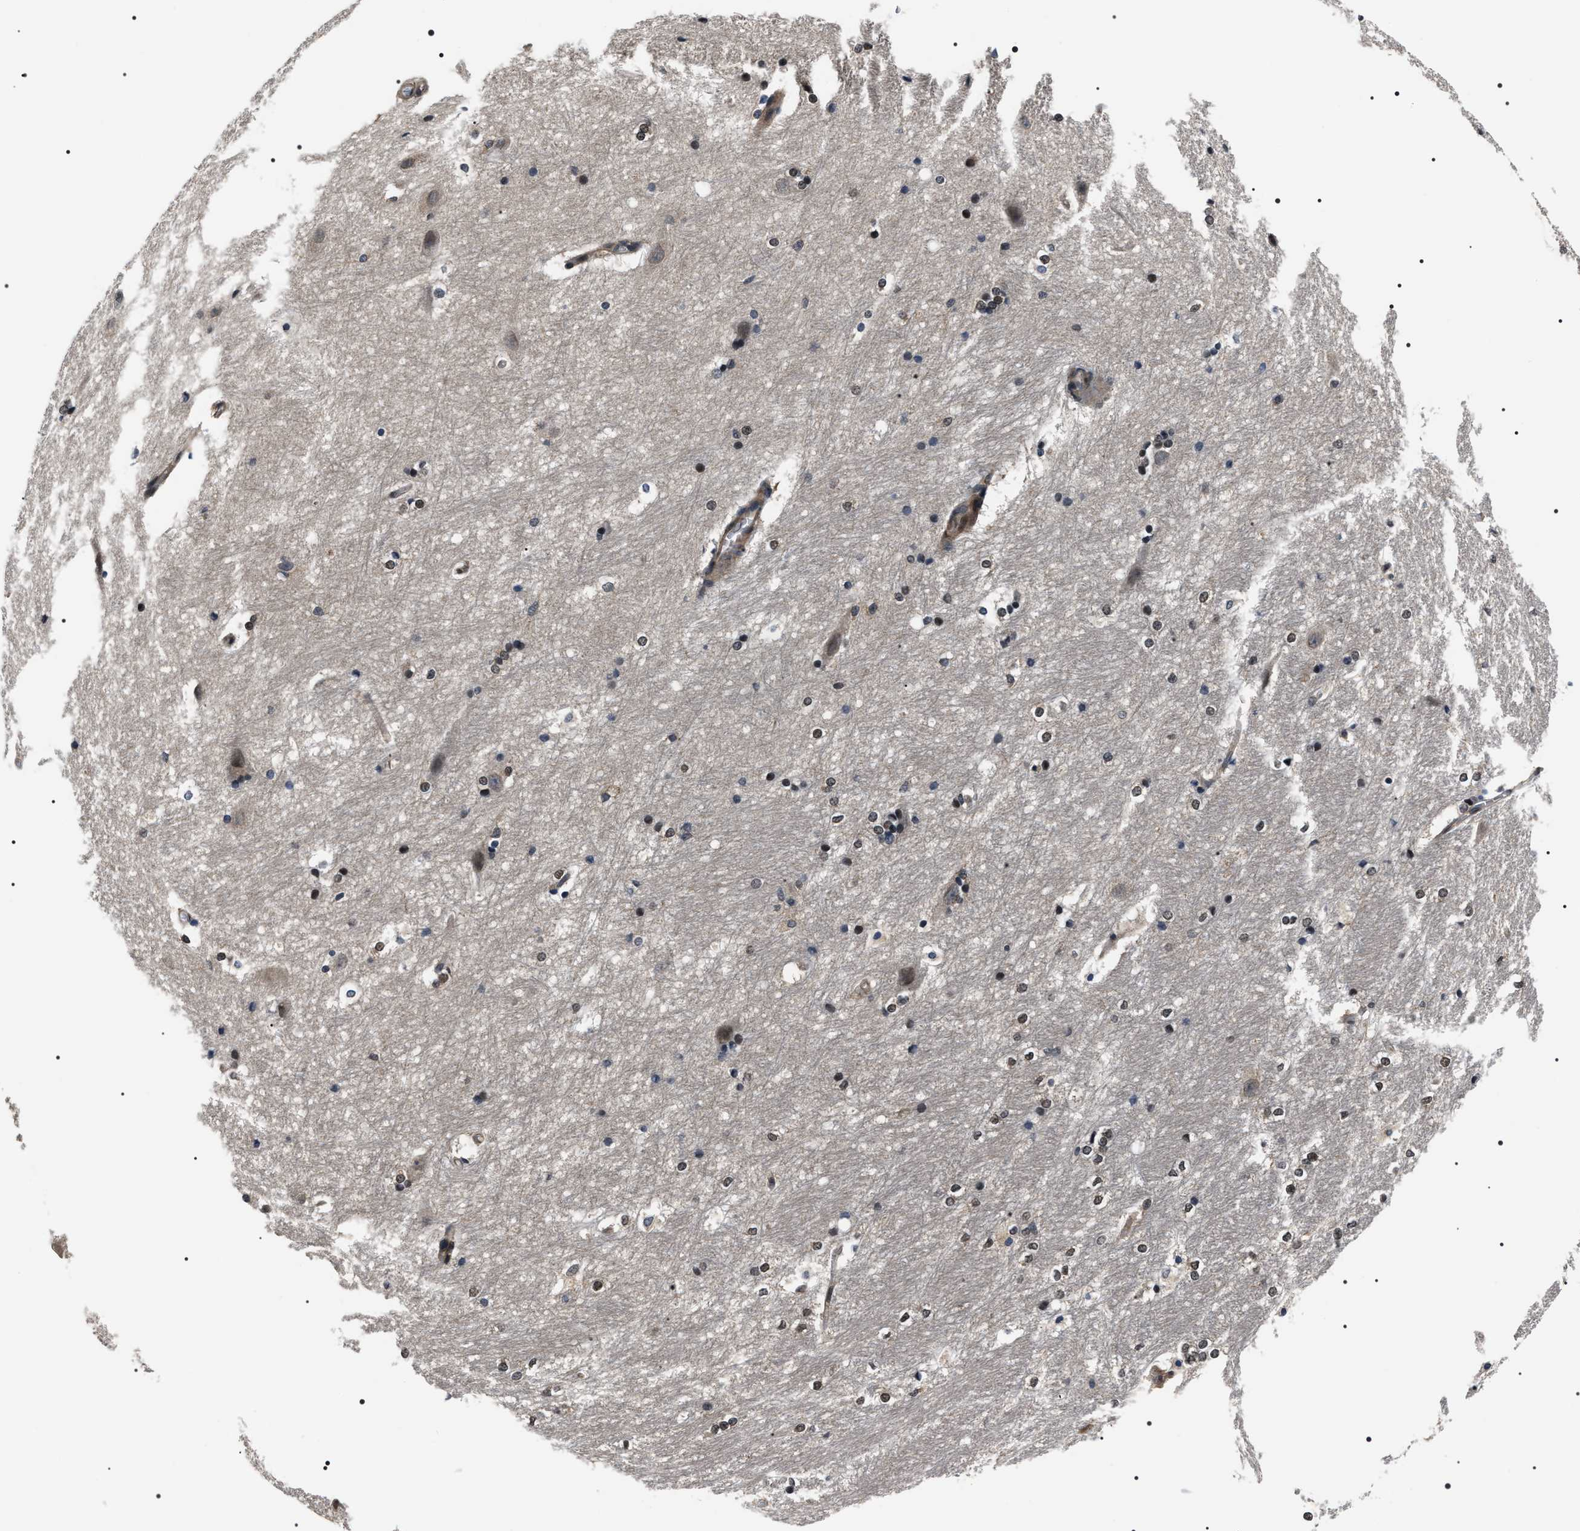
{"staining": {"intensity": "weak", "quantity": "25%-75%", "location": "nuclear"}, "tissue": "hippocampus", "cell_type": "Glial cells", "image_type": "normal", "snomed": [{"axis": "morphology", "description": "Normal tissue, NOS"}, {"axis": "topography", "description": "Hippocampus"}], "caption": "Immunohistochemistry of benign hippocampus reveals low levels of weak nuclear positivity in approximately 25%-75% of glial cells. The staining was performed using DAB (3,3'-diaminobenzidine) to visualize the protein expression in brown, while the nuclei were stained in blue with hematoxylin (Magnification: 20x).", "gene": "SIPA1", "patient": {"sex": "female", "age": 19}}